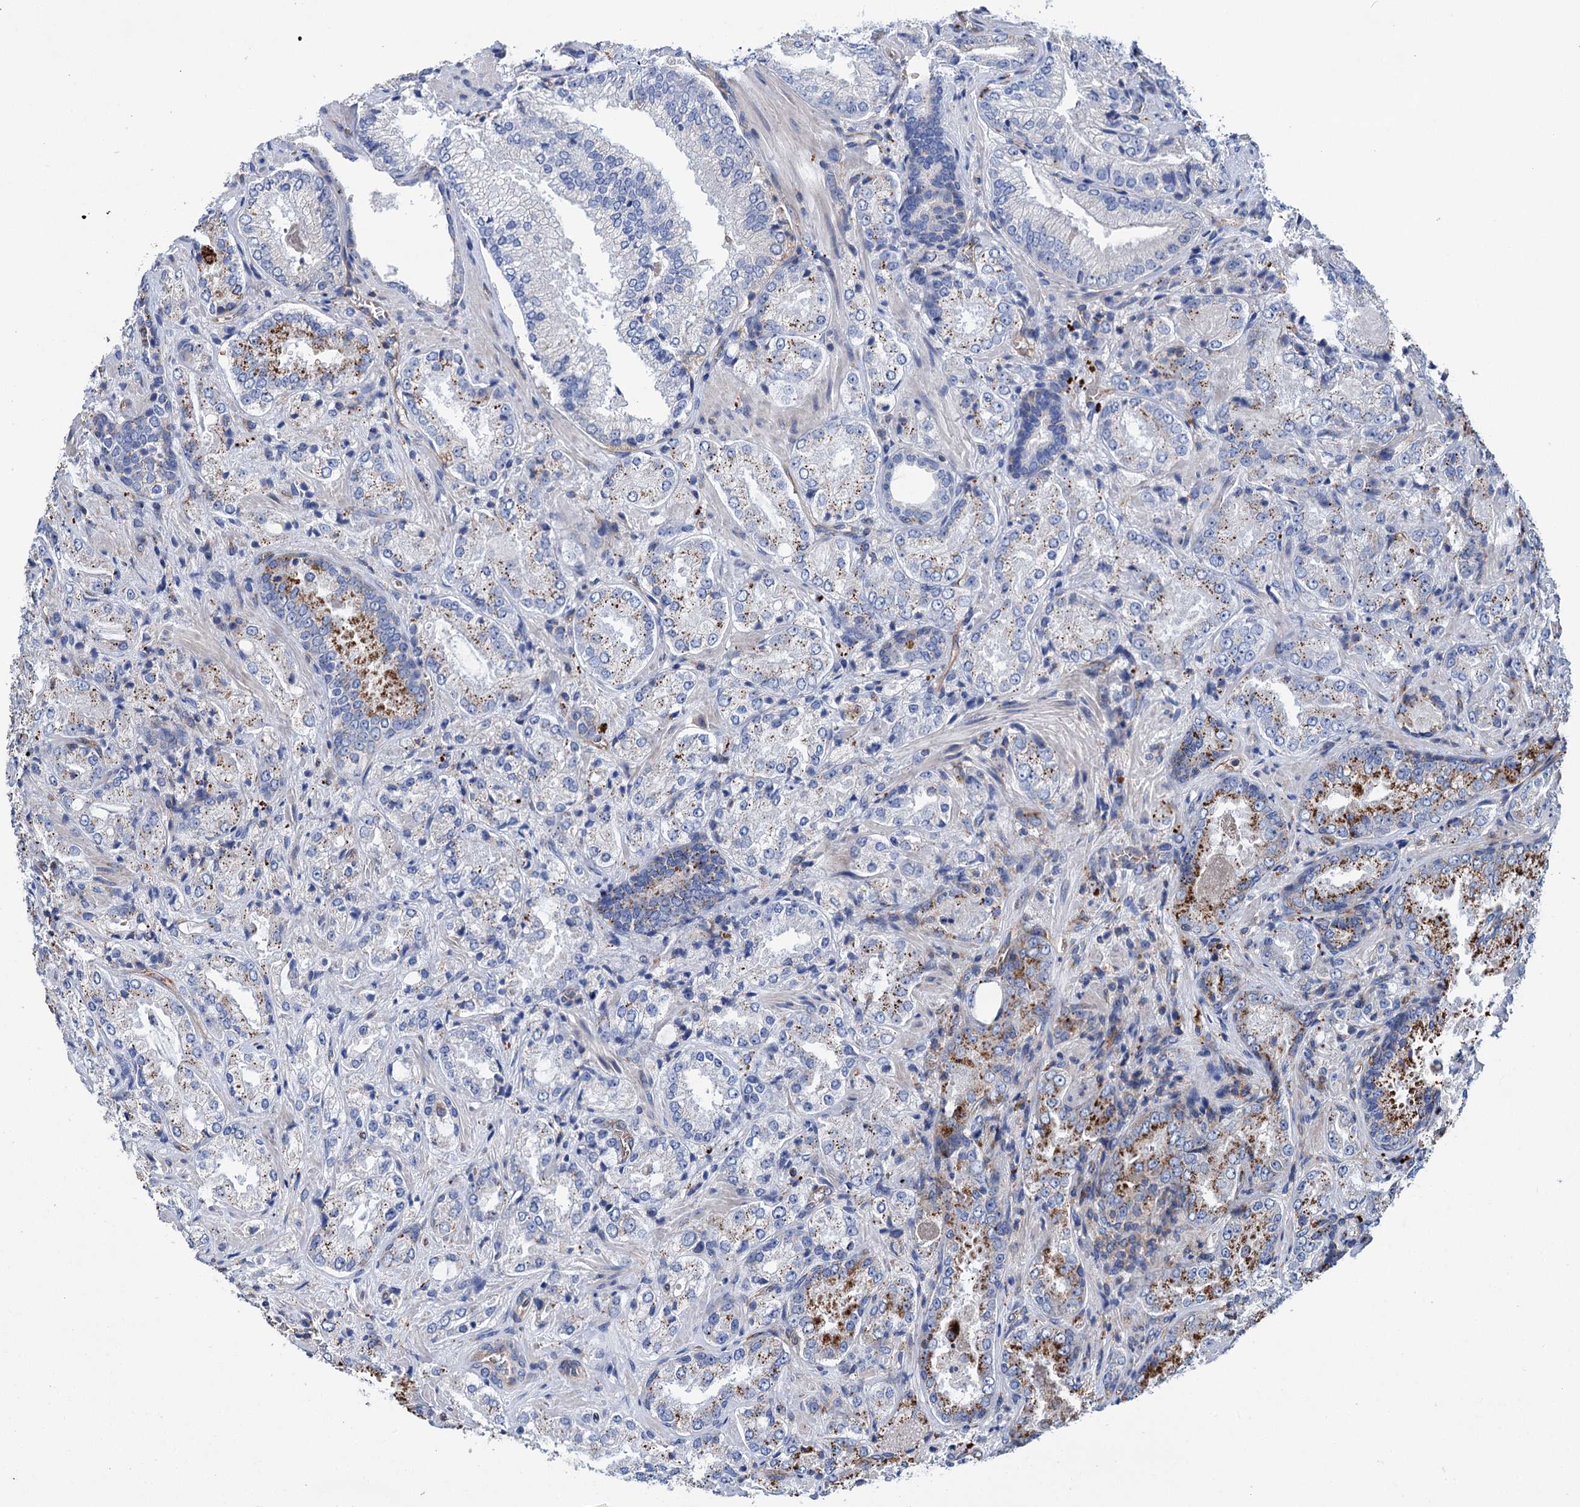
{"staining": {"intensity": "moderate", "quantity": "<25%", "location": "cytoplasmic/membranous"}, "tissue": "prostate cancer", "cell_type": "Tumor cells", "image_type": "cancer", "snomed": [{"axis": "morphology", "description": "Adenocarcinoma, Low grade"}, {"axis": "topography", "description": "Prostate"}], "caption": "This micrograph reveals prostate adenocarcinoma (low-grade) stained with immunohistochemistry to label a protein in brown. The cytoplasmic/membranous of tumor cells show moderate positivity for the protein. Nuclei are counter-stained blue.", "gene": "SCPEP1", "patient": {"sex": "male", "age": 74}}